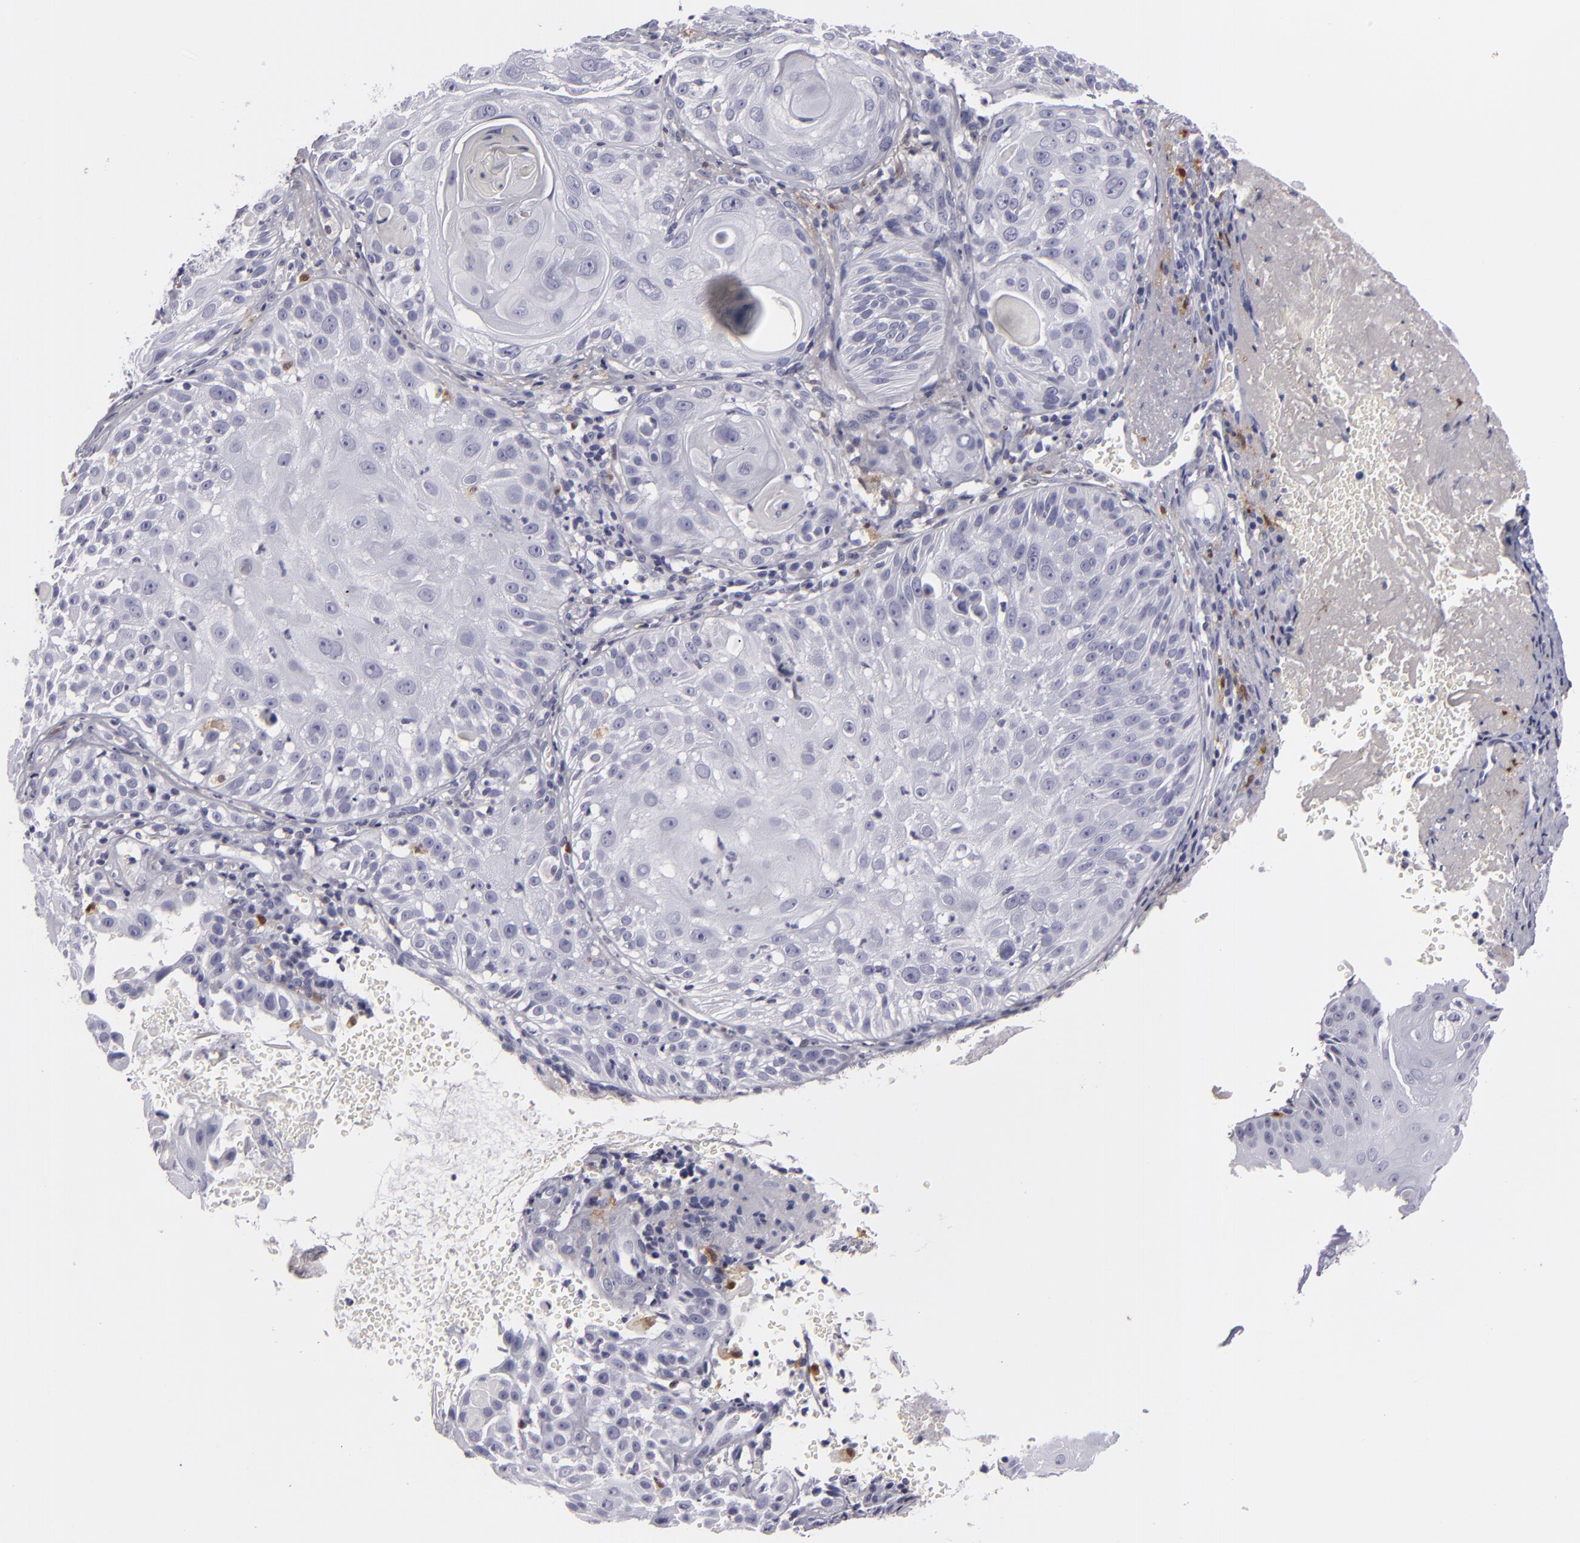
{"staining": {"intensity": "negative", "quantity": "none", "location": "none"}, "tissue": "skin cancer", "cell_type": "Tumor cells", "image_type": "cancer", "snomed": [{"axis": "morphology", "description": "Squamous cell carcinoma, NOS"}, {"axis": "topography", "description": "Skin"}], "caption": "Human skin cancer (squamous cell carcinoma) stained for a protein using immunohistochemistry (IHC) exhibits no expression in tumor cells.", "gene": "F13A1", "patient": {"sex": "female", "age": 89}}